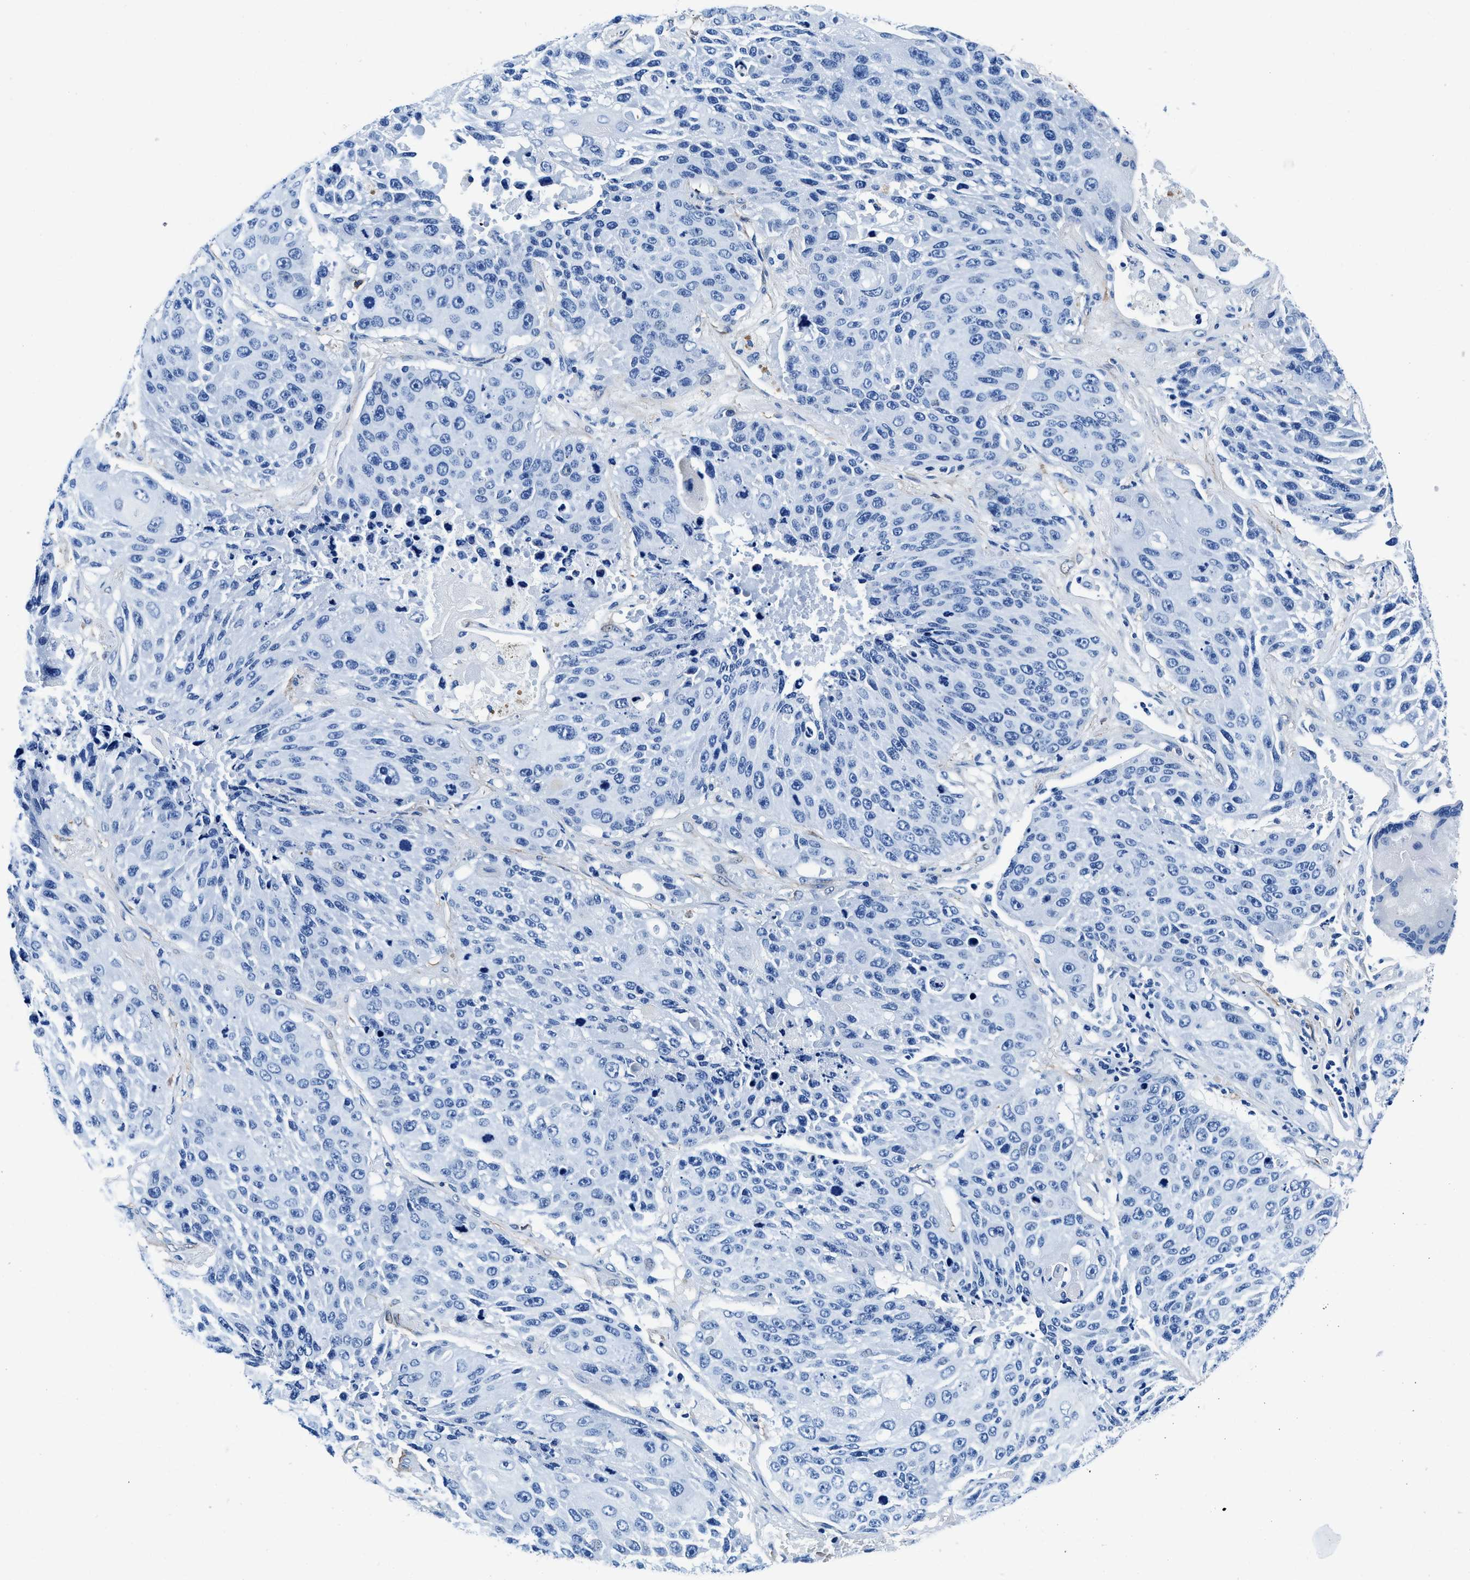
{"staining": {"intensity": "negative", "quantity": "none", "location": "none"}, "tissue": "lung cancer", "cell_type": "Tumor cells", "image_type": "cancer", "snomed": [{"axis": "morphology", "description": "Squamous cell carcinoma, NOS"}, {"axis": "topography", "description": "Lung"}], "caption": "Immunohistochemistry of human lung cancer (squamous cell carcinoma) reveals no staining in tumor cells.", "gene": "TEX261", "patient": {"sex": "male", "age": 61}}